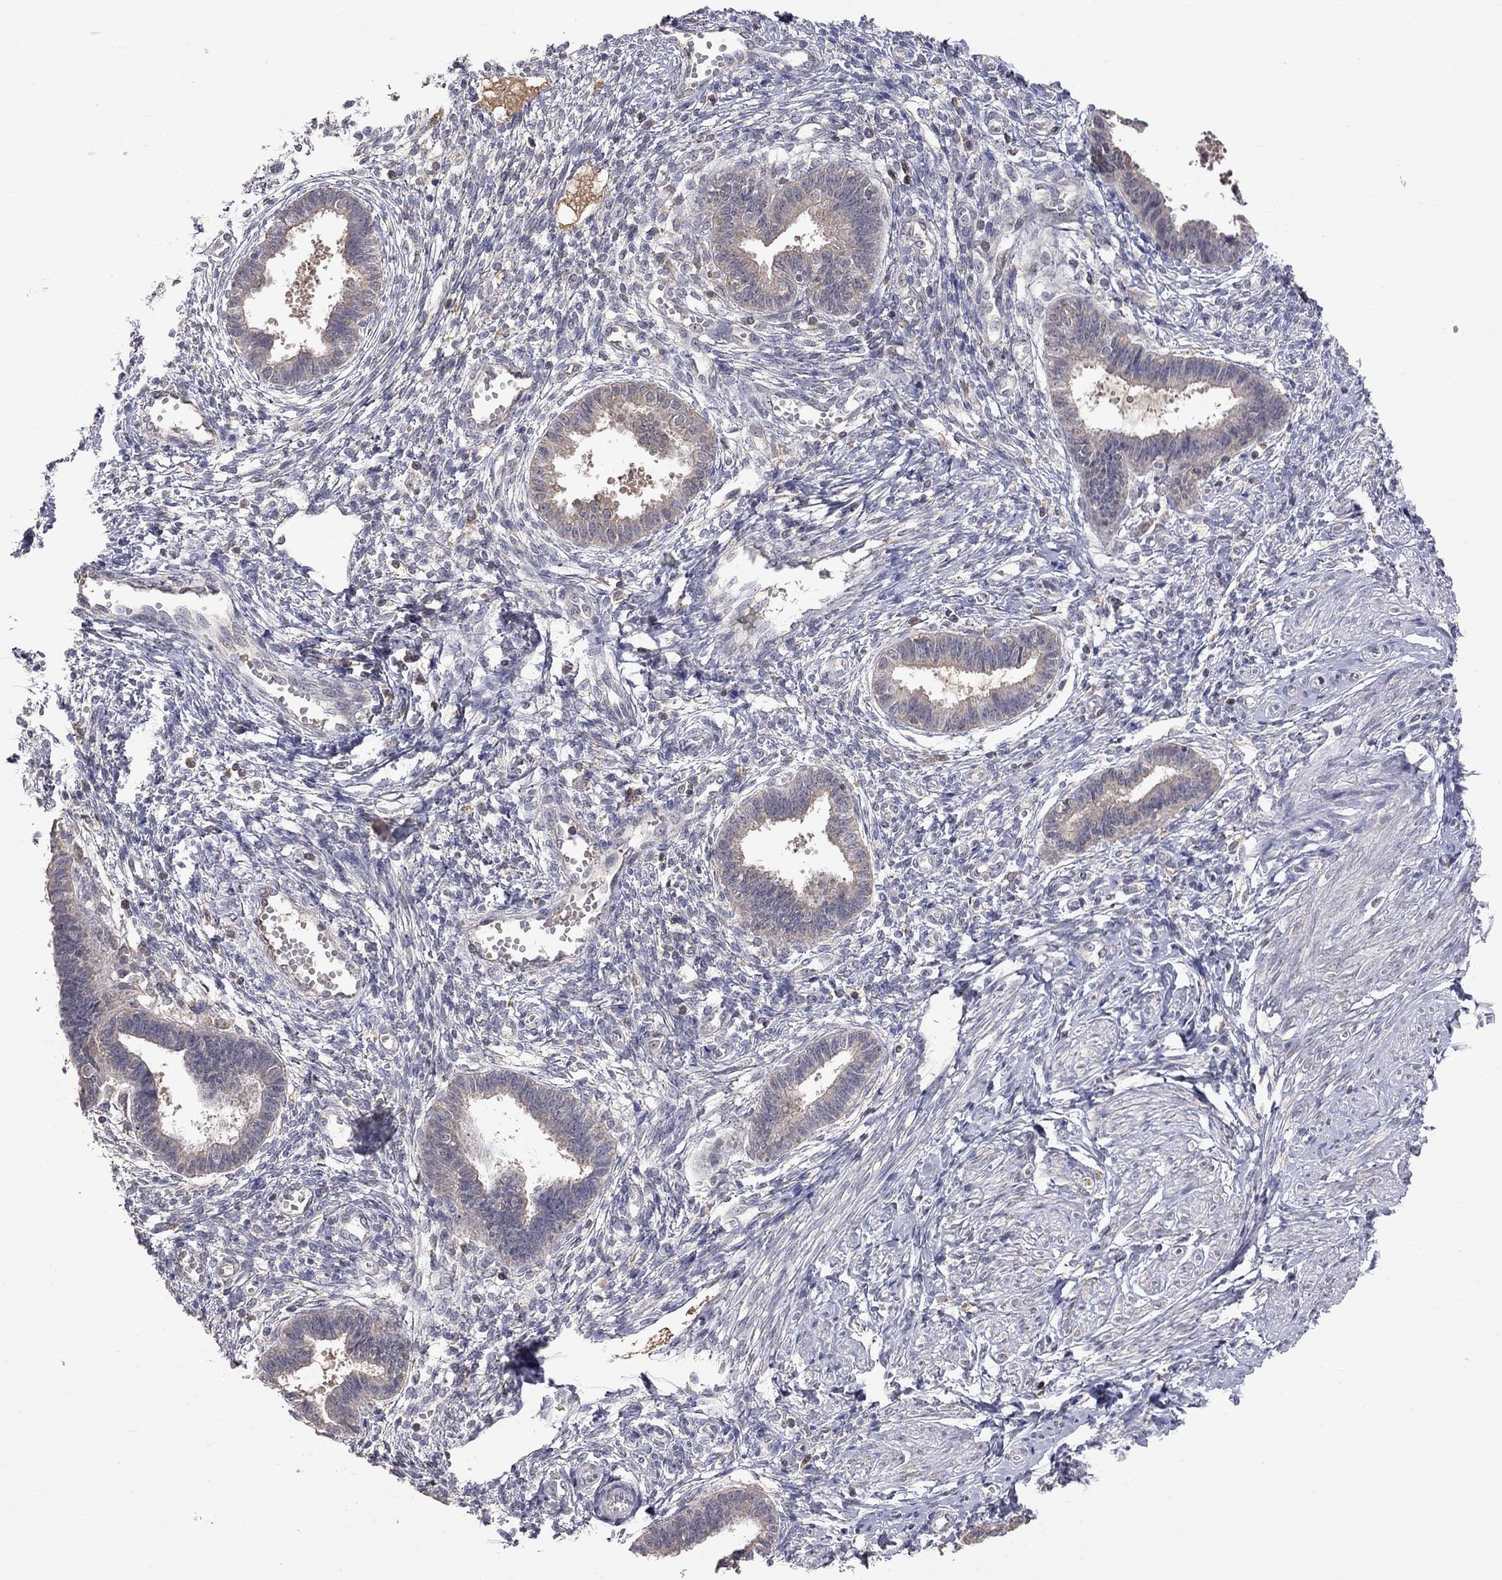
{"staining": {"intensity": "negative", "quantity": "none", "location": "none"}, "tissue": "endometrium", "cell_type": "Cells in endometrial stroma", "image_type": "normal", "snomed": [{"axis": "morphology", "description": "Normal tissue, NOS"}, {"axis": "topography", "description": "Cervix"}, {"axis": "topography", "description": "Endometrium"}], "caption": "The micrograph demonstrates no staining of cells in endometrial stroma in unremarkable endometrium.", "gene": "HTR6", "patient": {"sex": "female", "age": 37}}